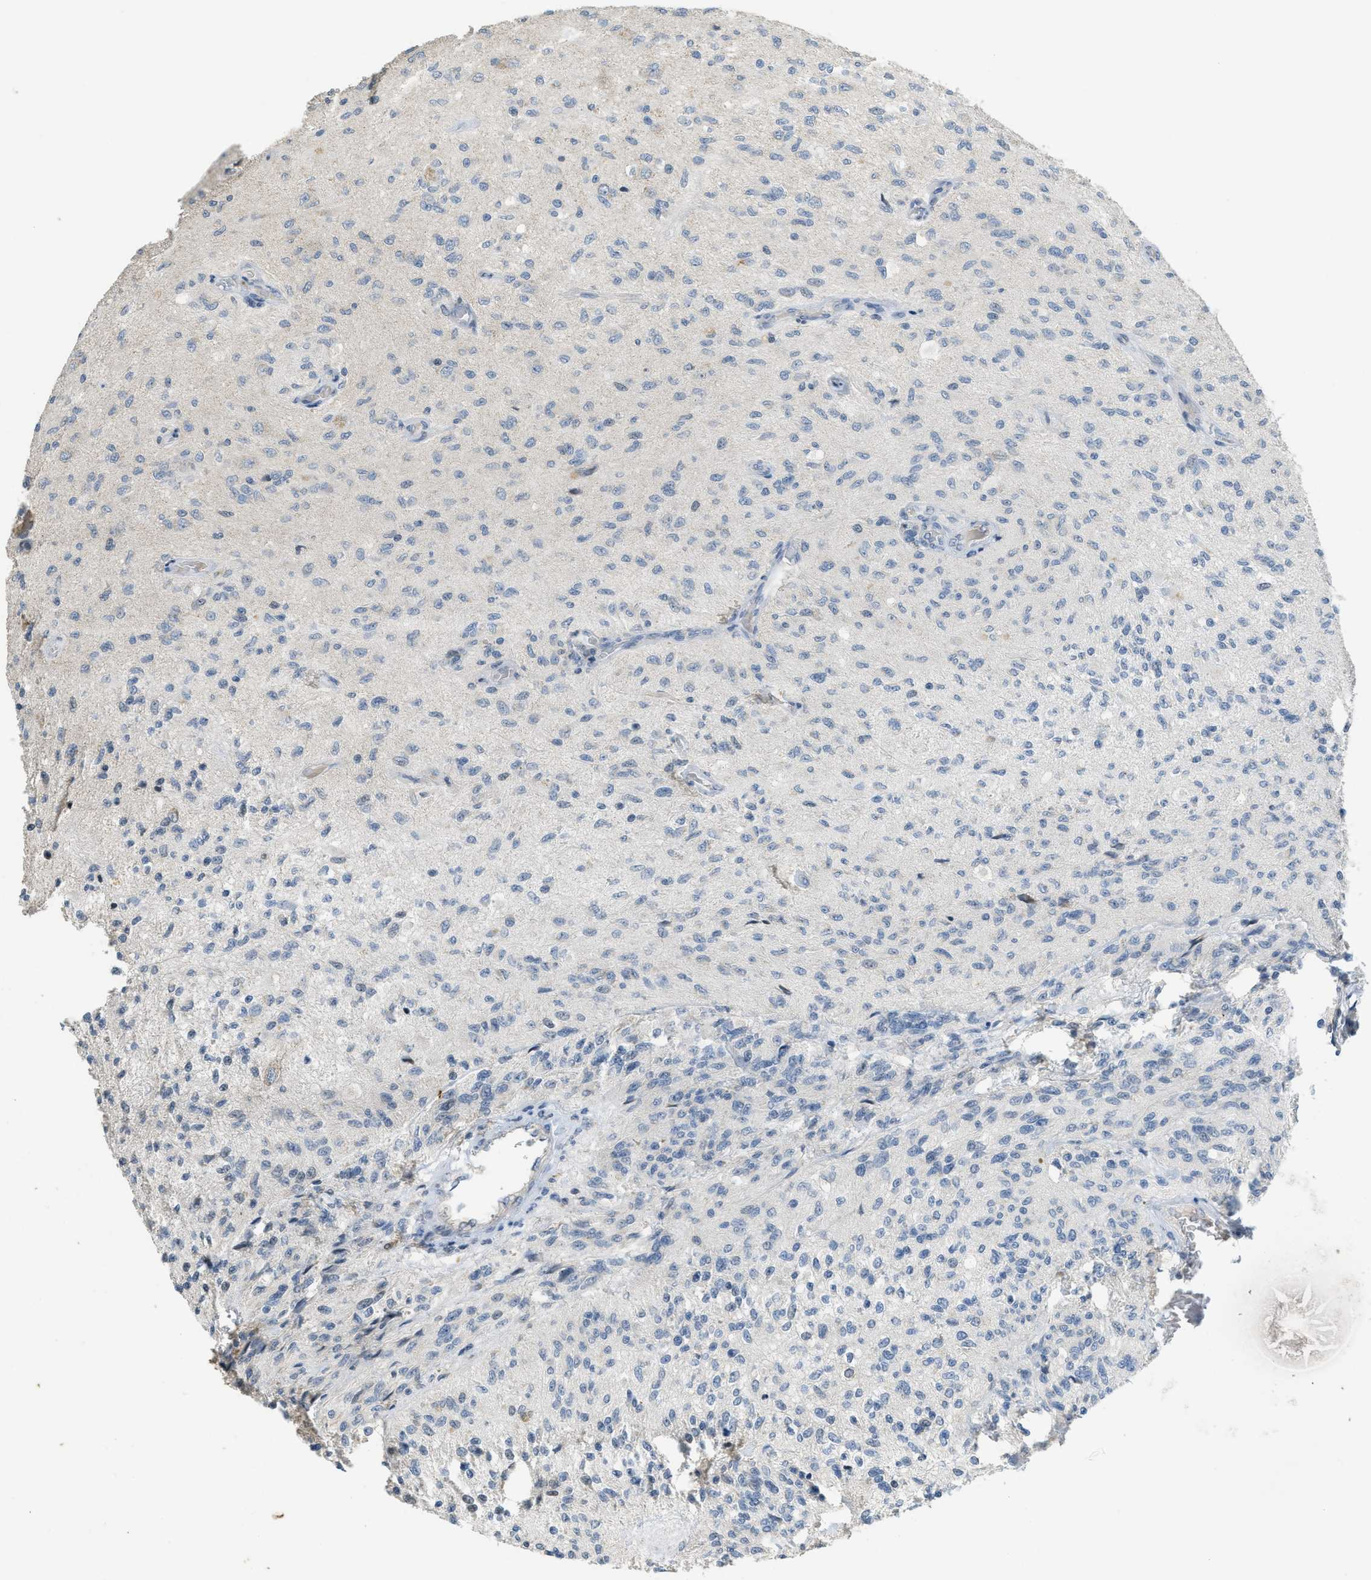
{"staining": {"intensity": "negative", "quantity": "none", "location": "none"}, "tissue": "glioma", "cell_type": "Tumor cells", "image_type": "cancer", "snomed": [{"axis": "morphology", "description": "Normal tissue, NOS"}, {"axis": "morphology", "description": "Glioma, malignant, High grade"}, {"axis": "topography", "description": "Cerebral cortex"}], "caption": "Tumor cells are negative for protein expression in human malignant high-grade glioma. (Brightfield microscopy of DAB (3,3'-diaminobenzidine) immunohistochemistry at high magnification).", "gene": "TXNDC2", "patient": {"sex": "male", "age": 77}}